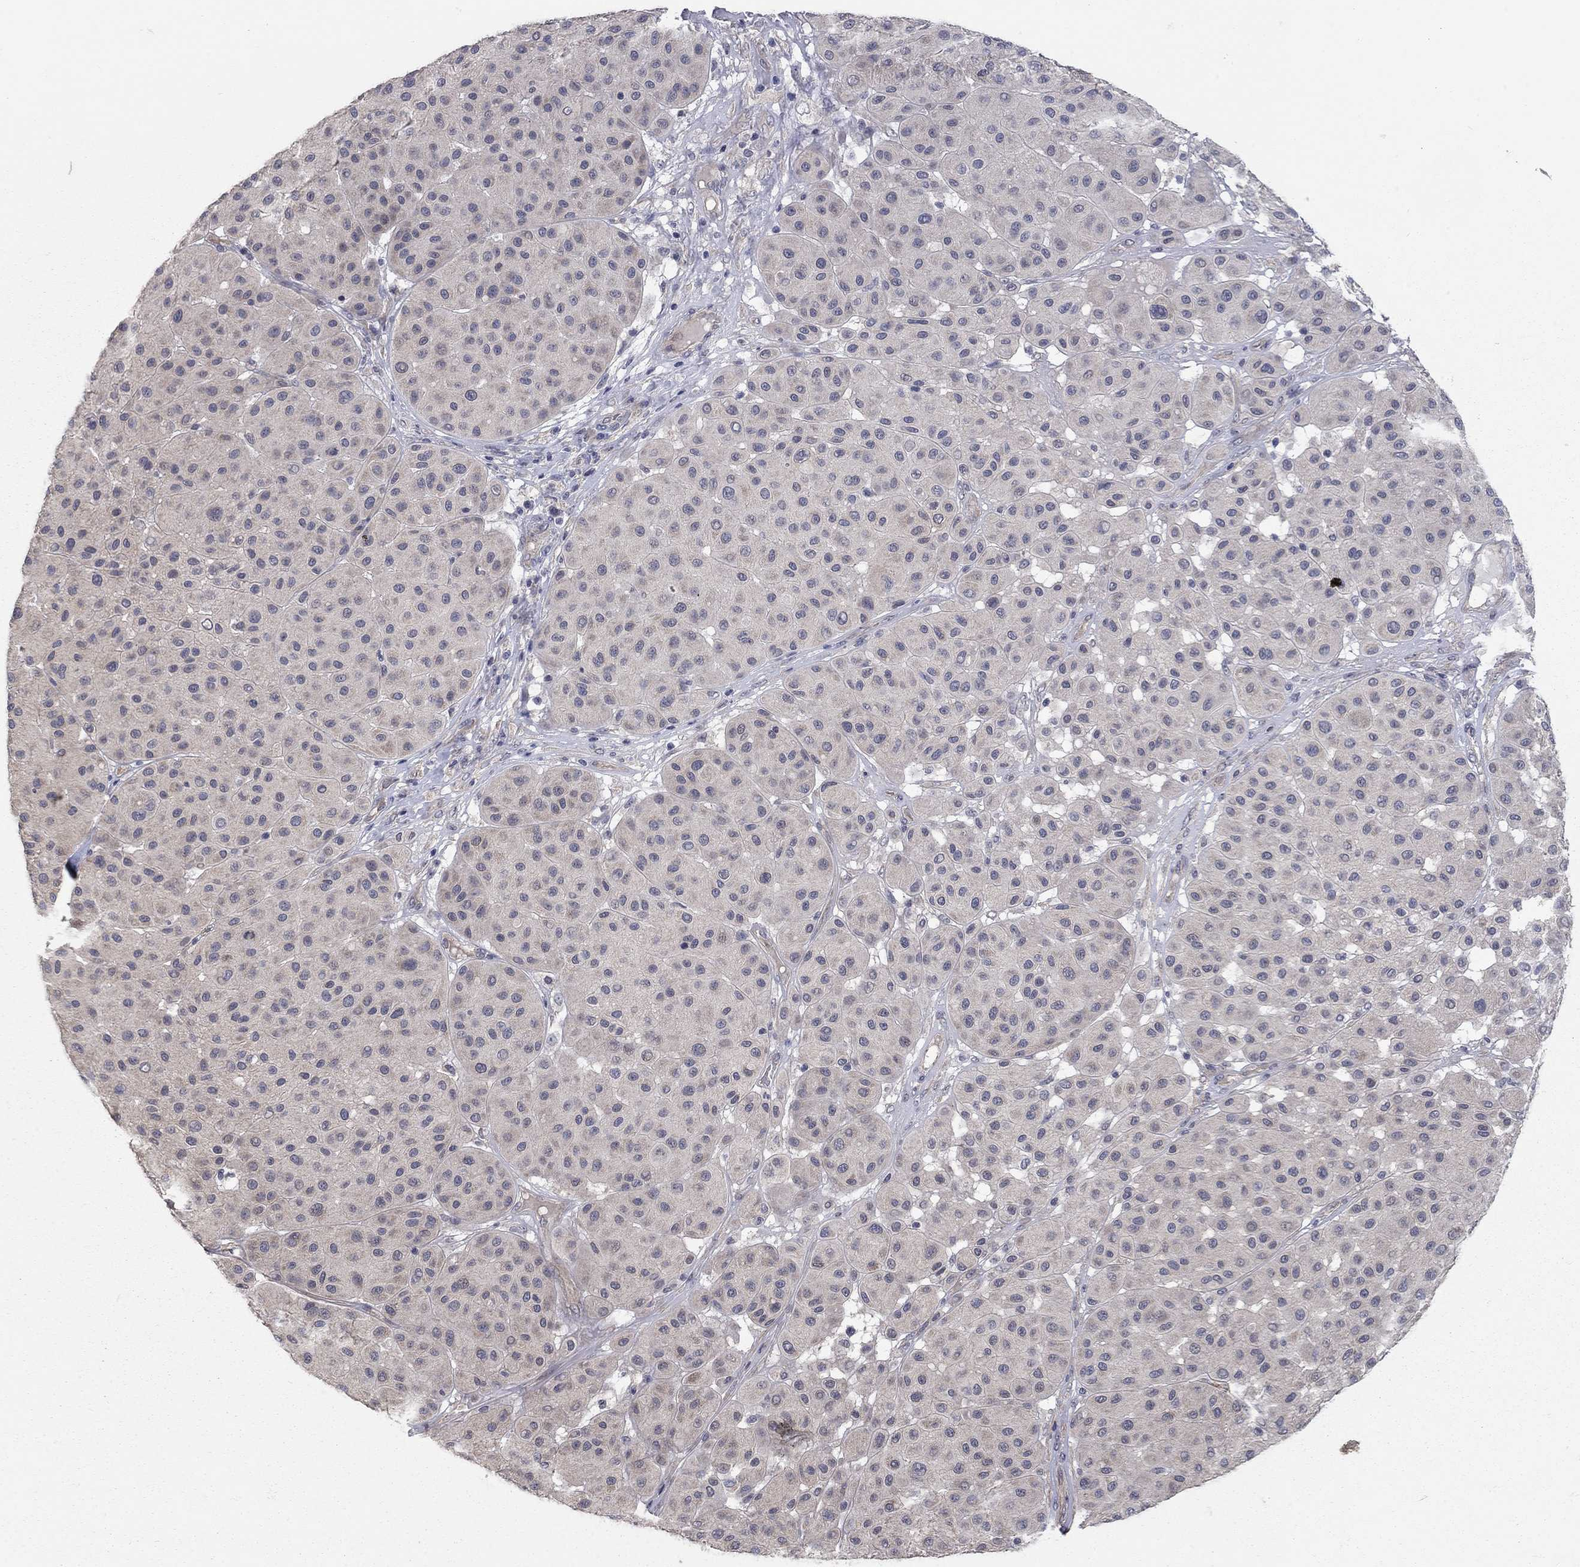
{"staining": {"intensity": "negative", "quantity": "none", "location": "none"}, "tissue": "melanoma", "cell_type": "Tumor cells", "image_type": "cancer", "snomed": [{"axis": "morphology", "description": "Malignant melanoma, Metastatic site"}, {"axis": "topography", "description": "Smooth muscle"}], "caption": "Malignant melanoma (metastatic site) was stained to show a protein in brown. There is no significant staining in tumor cells.", "gene": "WASF3", "patient": {"sex": "male", "age": 41}}